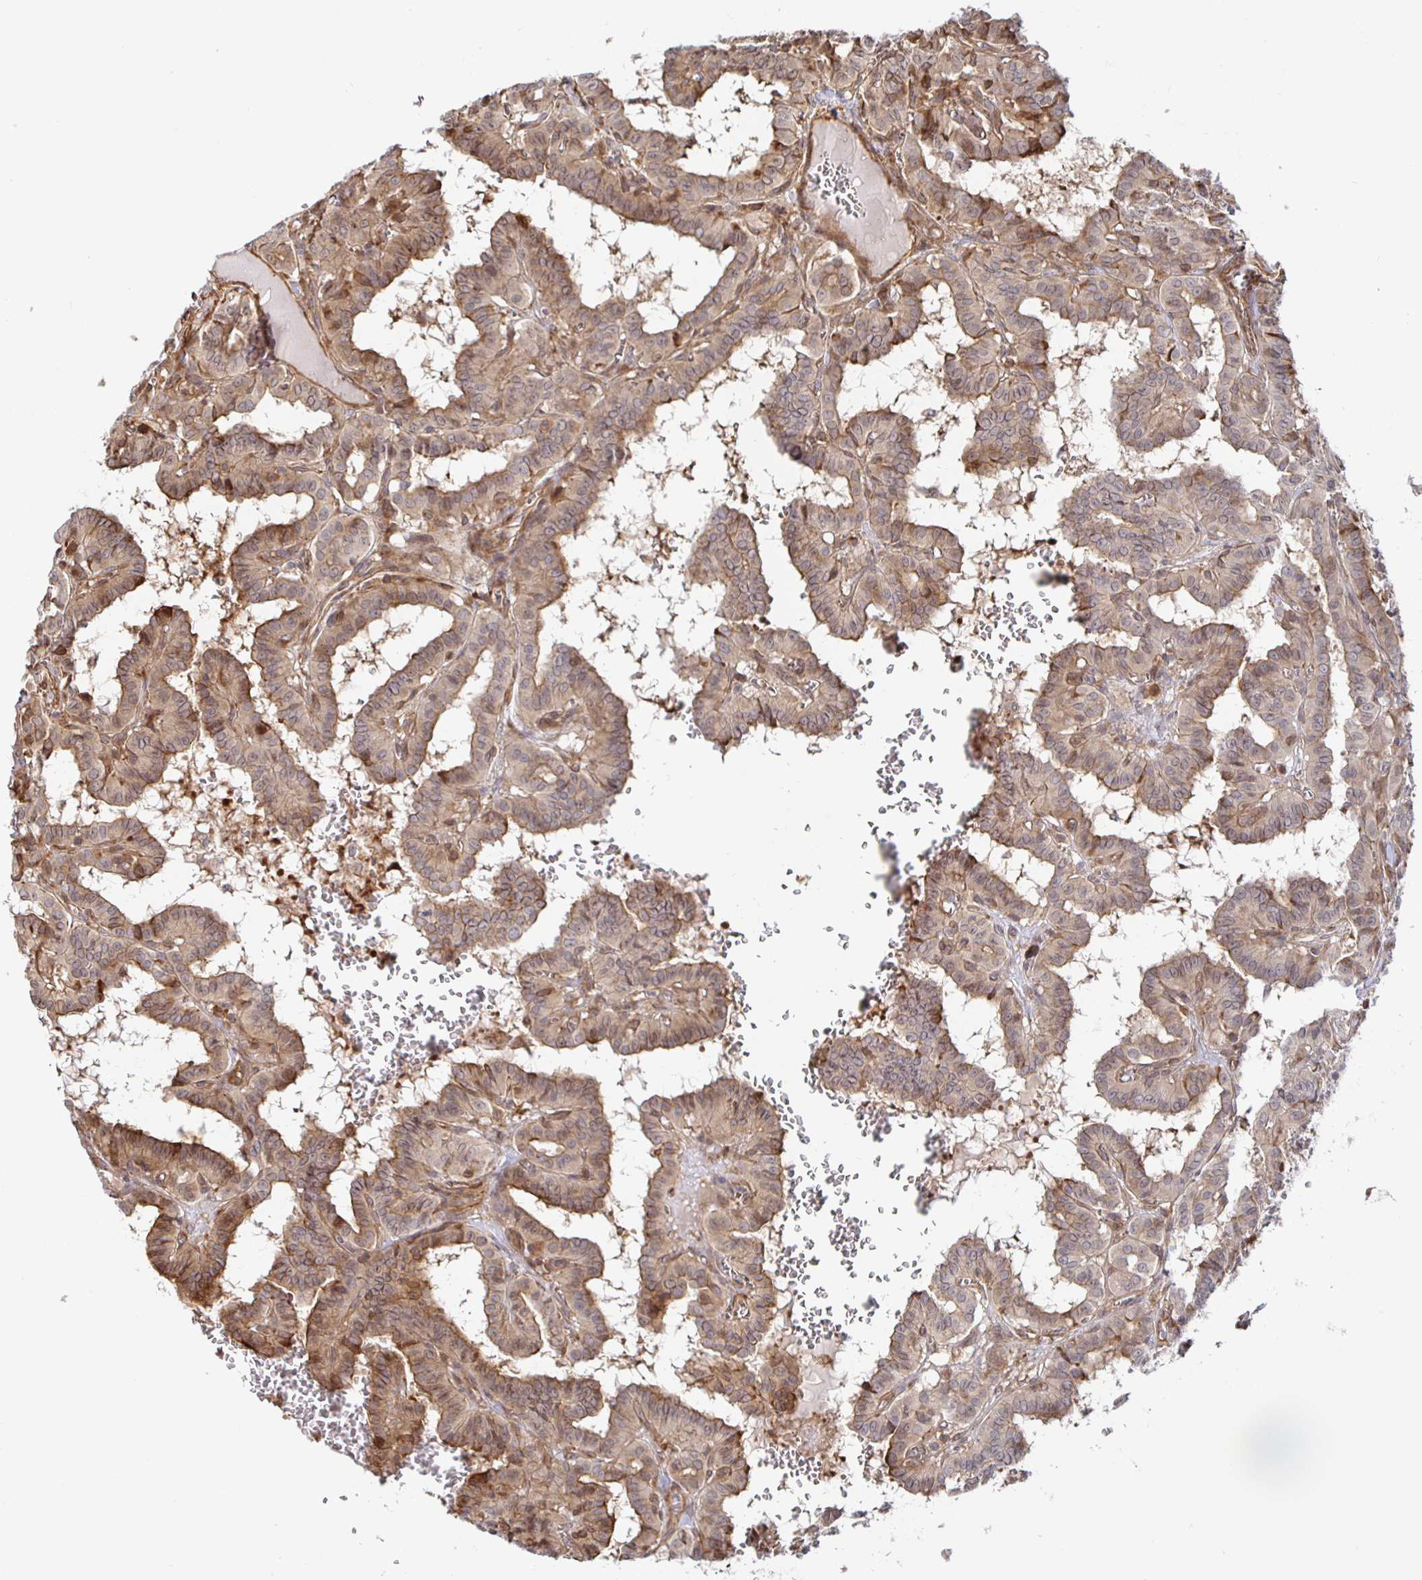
{"staining": {"intensity": "weak", "quantity": "25%-75%", "location": "cytoplasmic/membranous,nuclear"}, "tissue": "thyroid cancer", "cell_type": "Tumor cells", "image_type": "cancer", "snomed": [{"axis": "morphology", "description": "Papillary adenocarcinoma, NOS"}, {"axis": "topography", "description": "Thyroid gland"}], "caption": "A micrograph of thyroid cancer stained for a protein reveals weak cytoplasmic/membranous and nuclear brown staining in tumor cells.", "gene": "STRAP", "patient": {"sex": "female", "age": 21}}